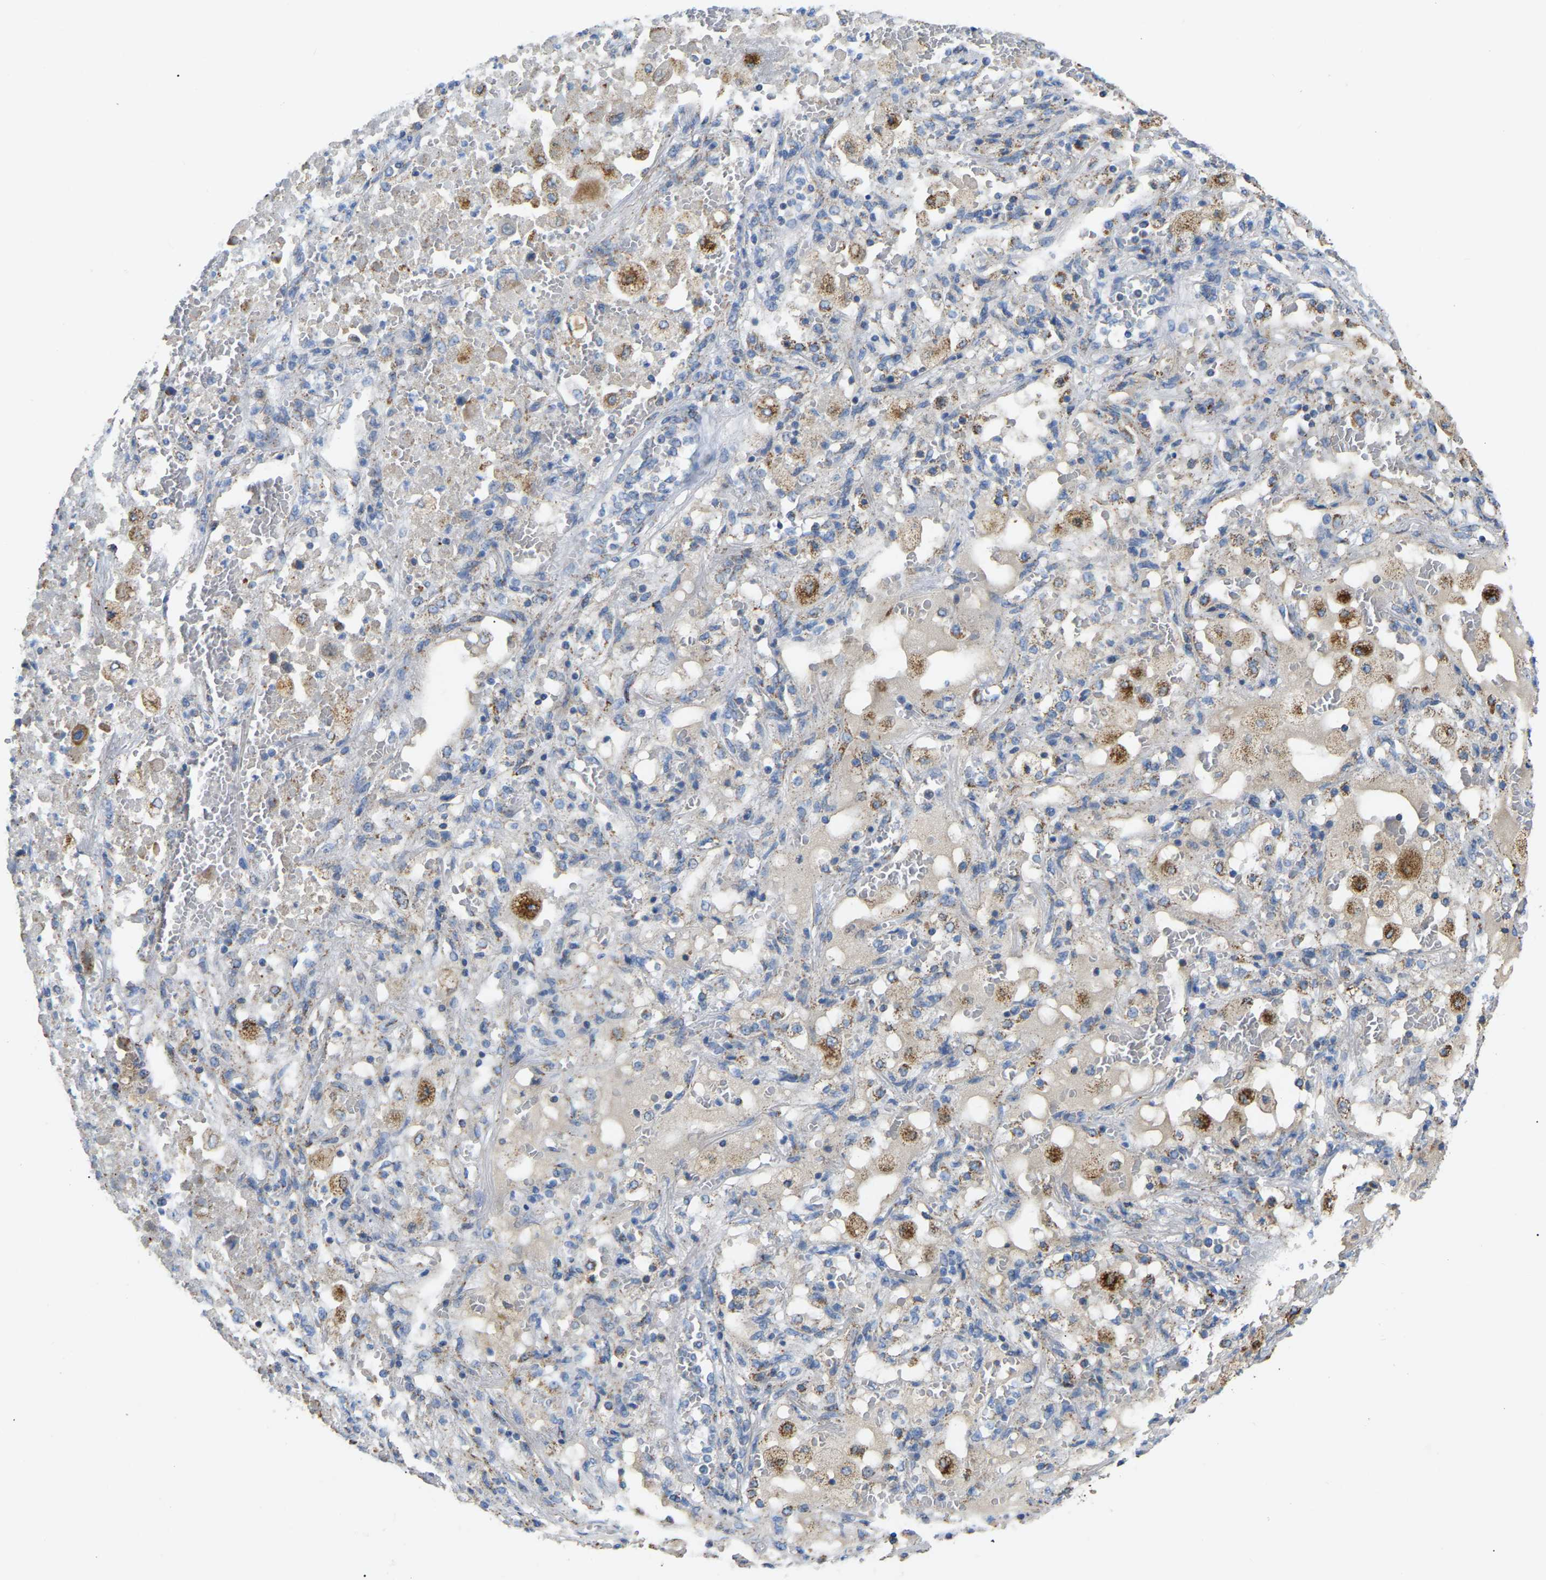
{"staining": {"intensity": "weak", "quantity": "<25%", "location": "cytoplasmic/membranous"}, "tissue": "lung cancer", "cell_type": "Tumor cells", "image_type": "cancer", "snomed": [{"axis": "morphology", "description": "Squamous cell carcinoma, NOS"}, {"axis": "topography", "description": "Lung"}], "caption": "Squamous cell carcinoma (lung) was stained to show a protein in brown. There is no significant expression in tumor cells. (Stains: DAB IHC with hematoxylin counter stain, Microscopy: brightfield microscopy at high magnification).", "gene": "HIBADH", "patient": {"sex": "male", "age": 61}}